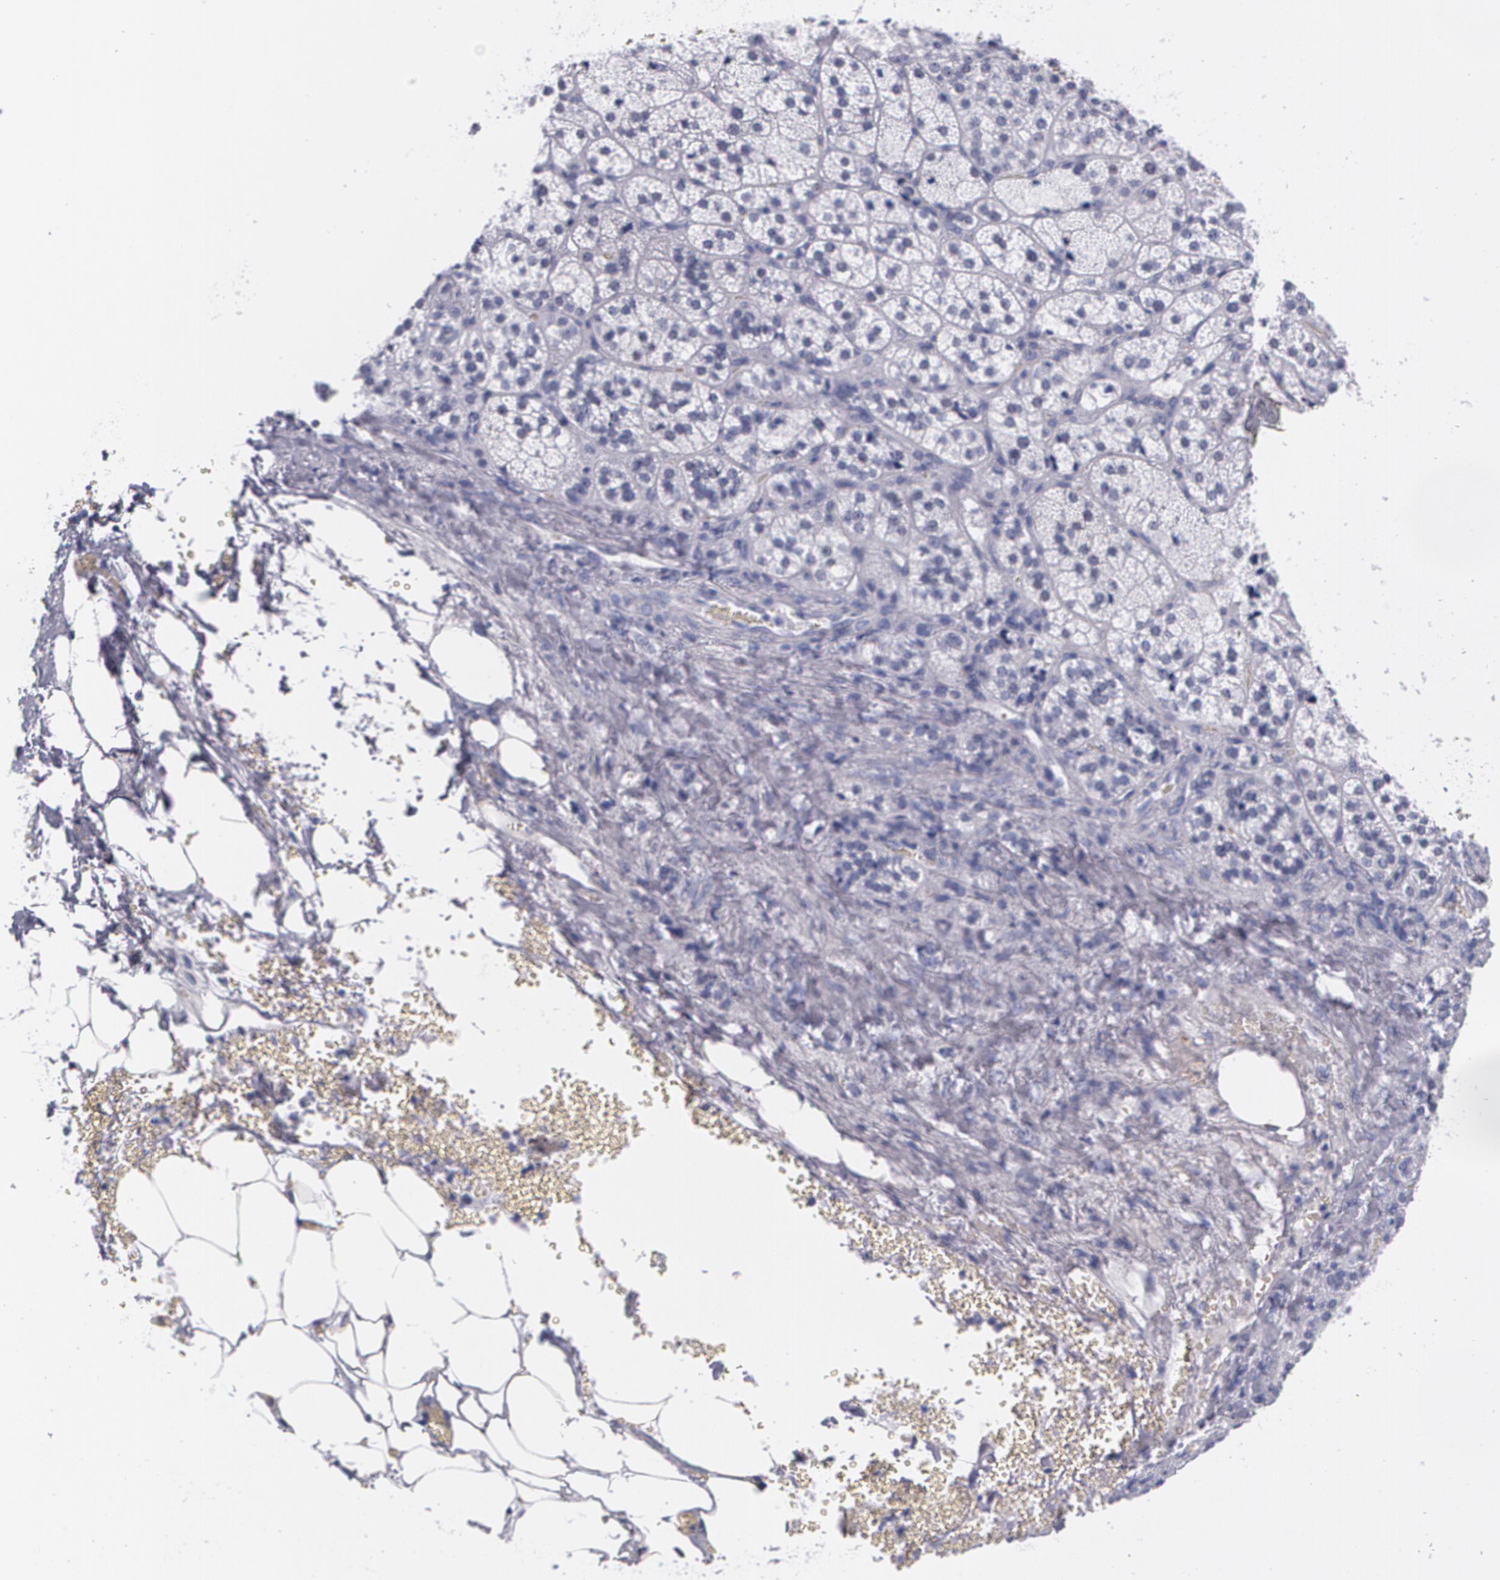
{"staining": {"intensity": "negative", "quantity": "none", "location": "none"}, "tissue": "adrenal gland", "cell_type": "Glandular cells", "image_type": "normal", "snomed": [{"axis": "morphology", "description": "Normal tissue, NOS"}, {"axis": "topography", "description": "Adrenal gland"}], "caption": "DAB (3,3'-diaminobenzidine) immunohistochemical staining of normal adrenal gland demonstrates no significant staining in glandular cells. Brightfield microscopy of immunohistochemistry (IHC) stained with DAB (brown) and hematoxylin (blue), captured at high magnification.", "gene": "TP53", "patient": {"sex": "female", "age": 71}}